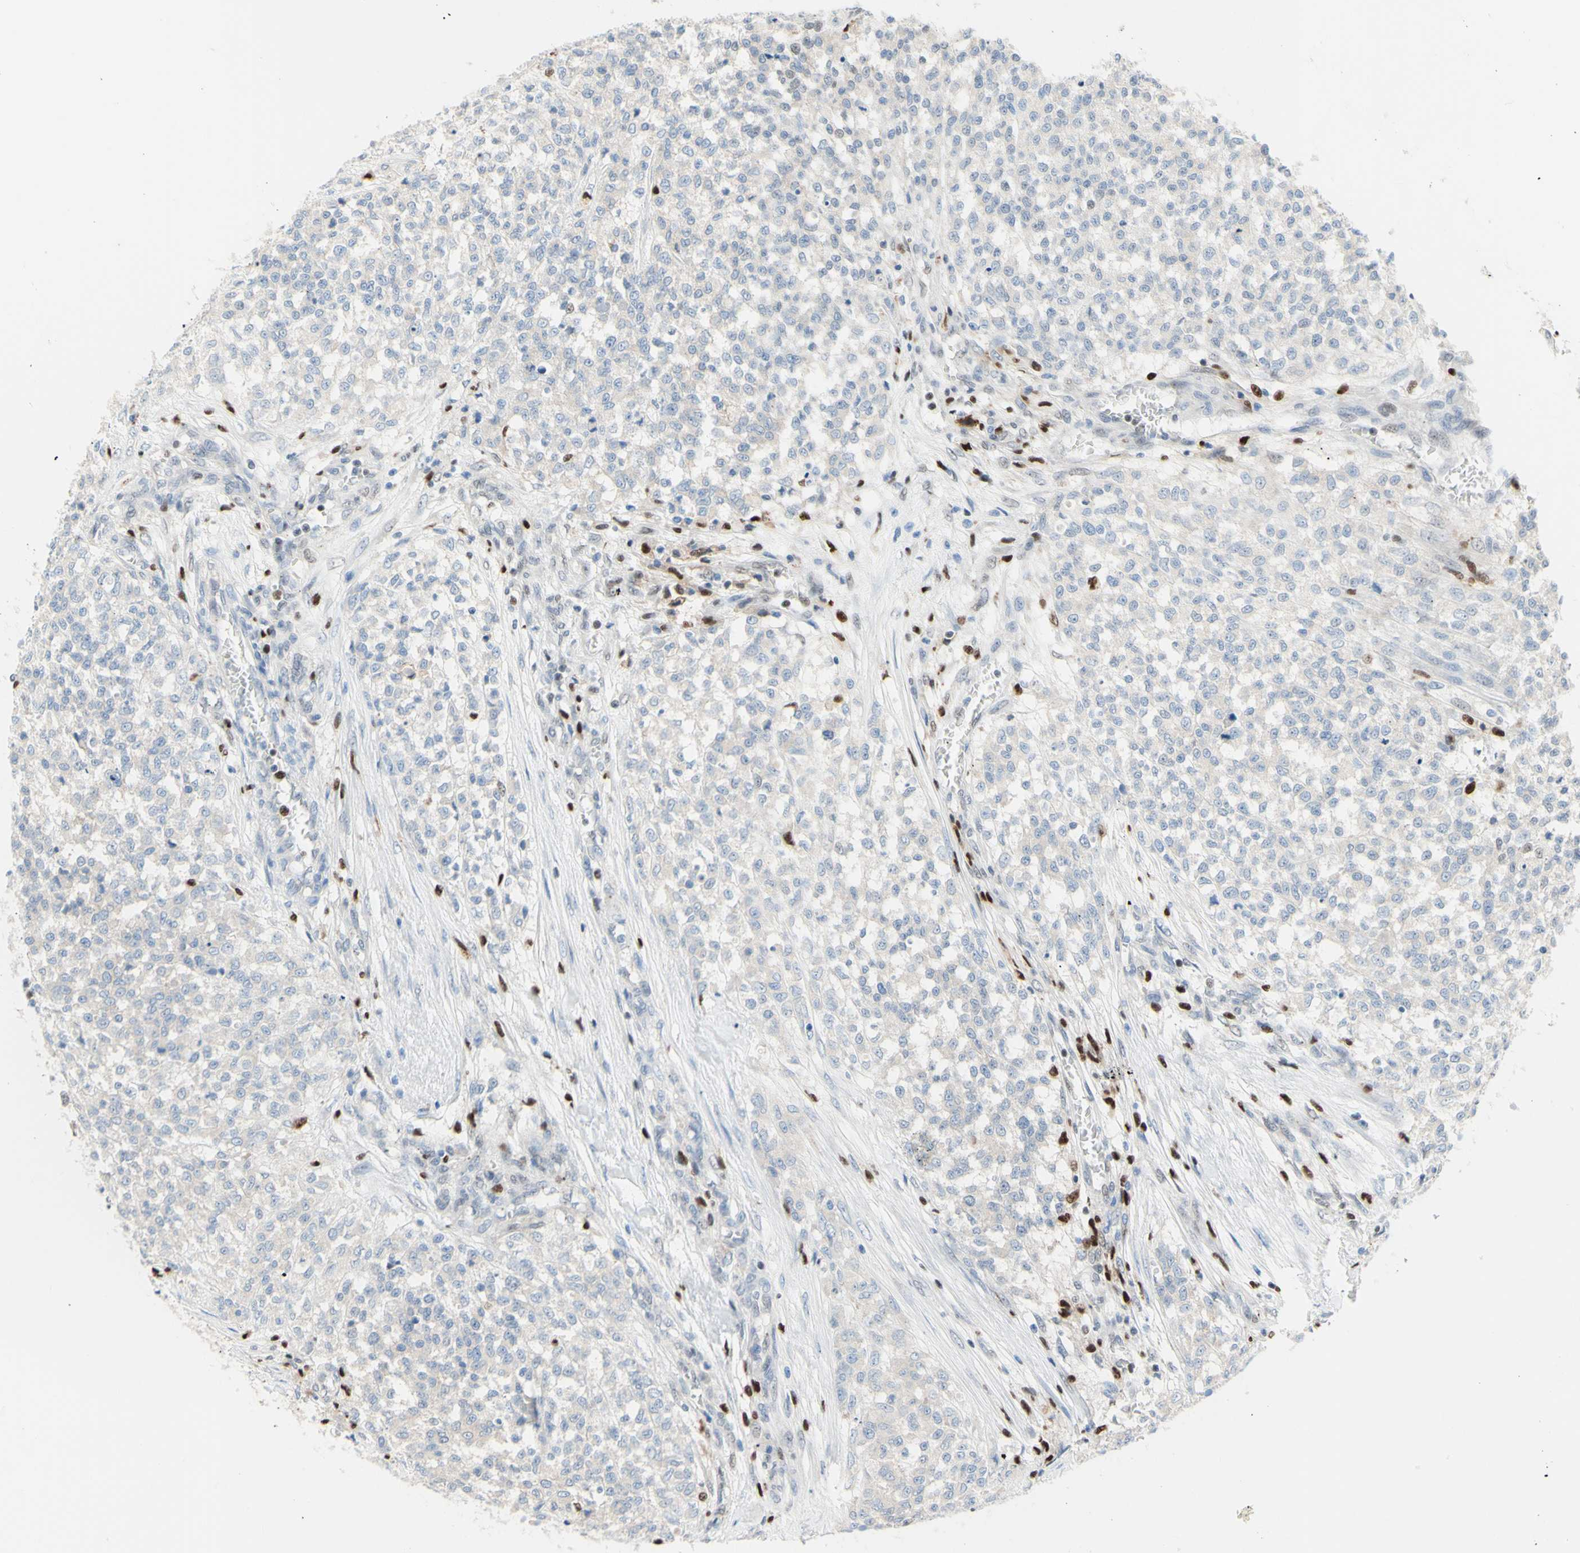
{"staining": {"intensity": "negative", "quantity": "none", "location": "none"}, "tissue": "testis cancer", "cell_type": "Tumor cells", "image_type": "cancer", "snomed": [{"axis": "morphology", "description": "Seminoma, NOS"}, {"axis": "topography", "description": "Testis"}], "caption": "Immunohistochemistry (IHC) micrograph of neoplastic tissue: testis cancer (seminoma) stained with DAB (3,3'-diaminobenzidine) exhibits no significant protein positivity in tumor cells.", "gene": "EED", "patient": {"sex": "male", "age": 59}}